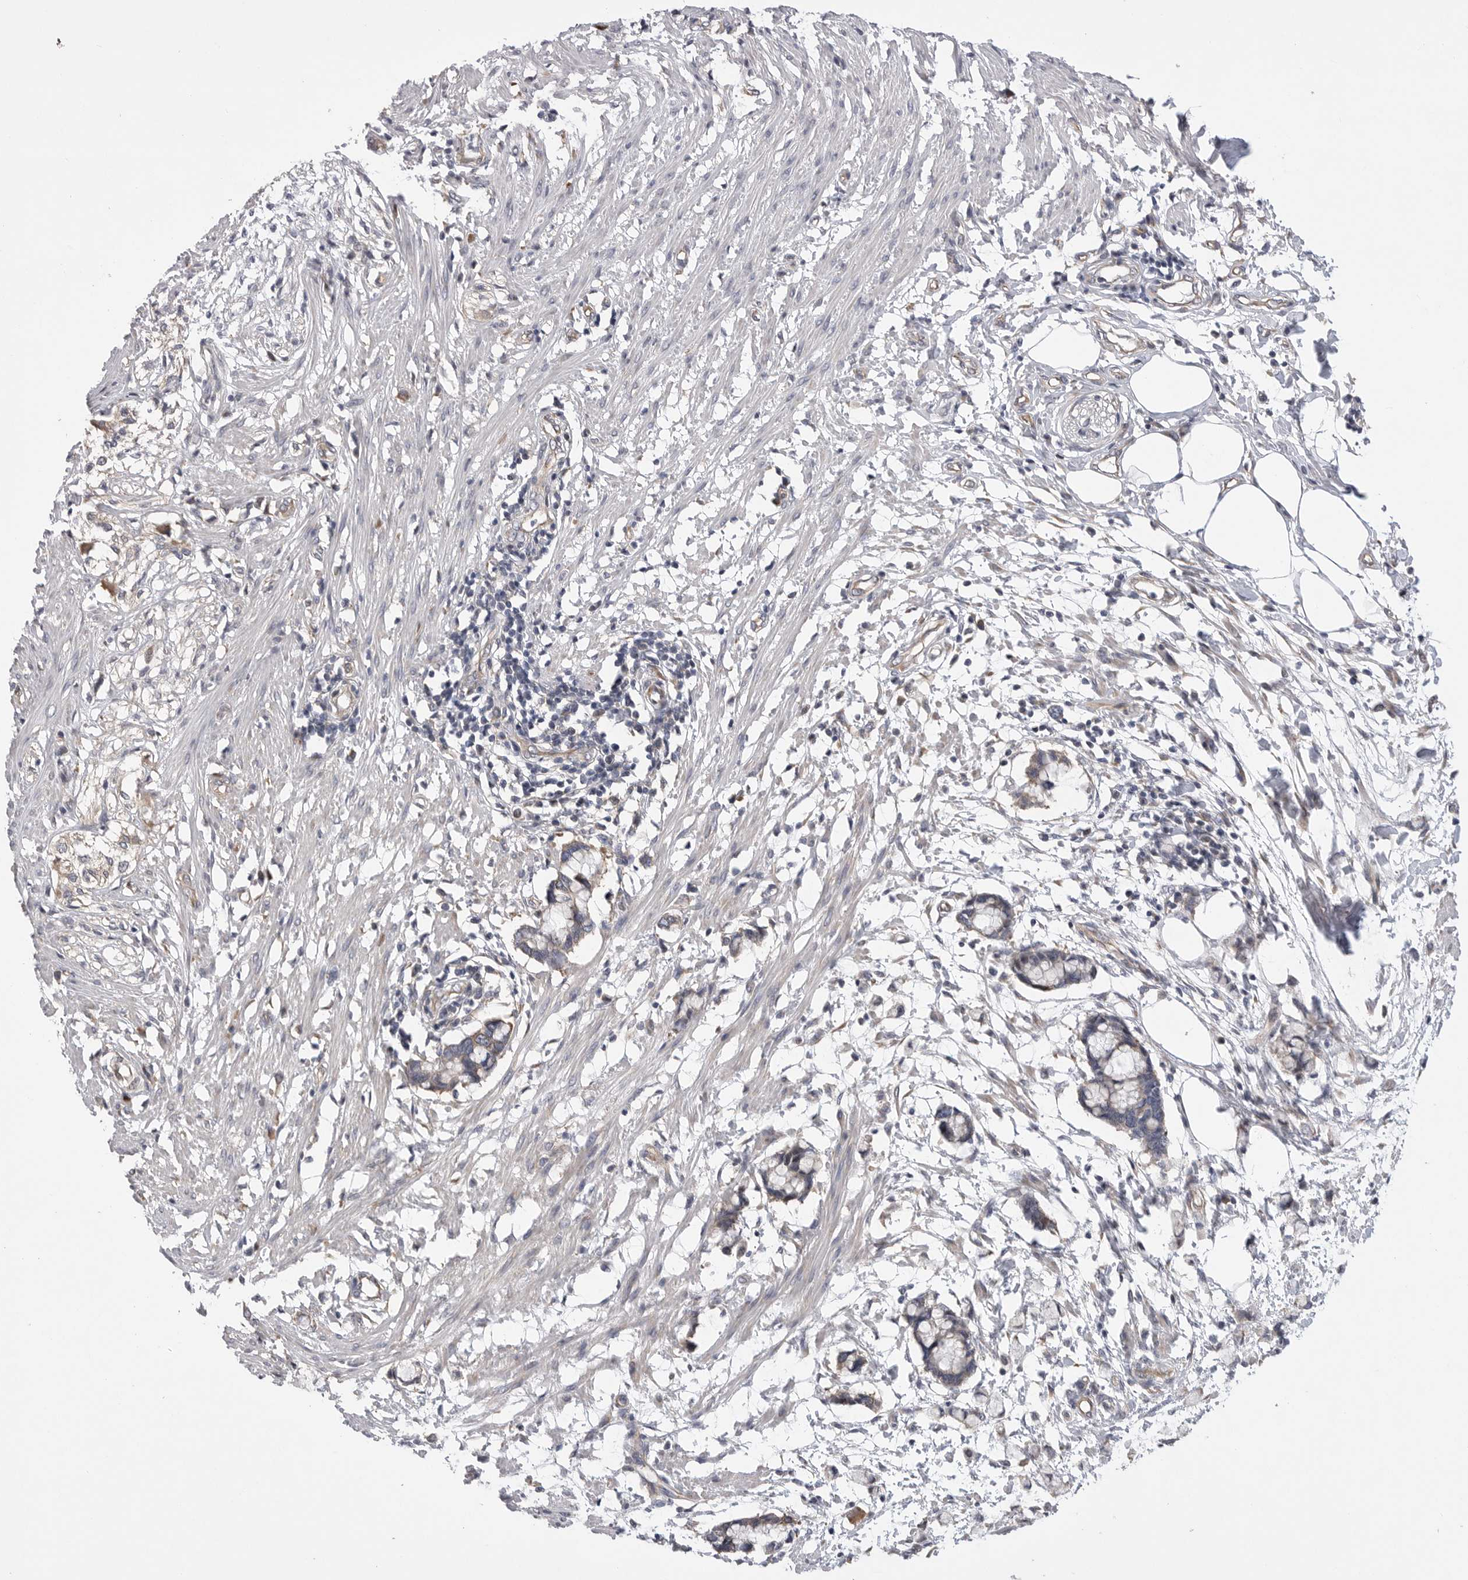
{"staining": {"intensity": "weak", "quantity": "25%-75%", "location": "cytoplasmic/membranous"}, "tissue": "smooth muscle", "cell_type": "Smooth muscle cells", "image_type": "normal", "snomed": [{"axis": "morphology", "description": "Normal tissue, NOS"}, {"axis": "morphology", "description": "Adenocarcinoma, NOS"}, {"axis": "topography", "description": "Smooth muscle"}, {"axis": "topography", "description": "Colon"}], "caption": "Smooth muscle stained with immunohistochemistry demonstrates weak cytoplasmic/membranous positivity in about 25%-75% of smooth muscle cells.", "gene": "FBXO43", "patient": {"sex": "male", "age": 14}}